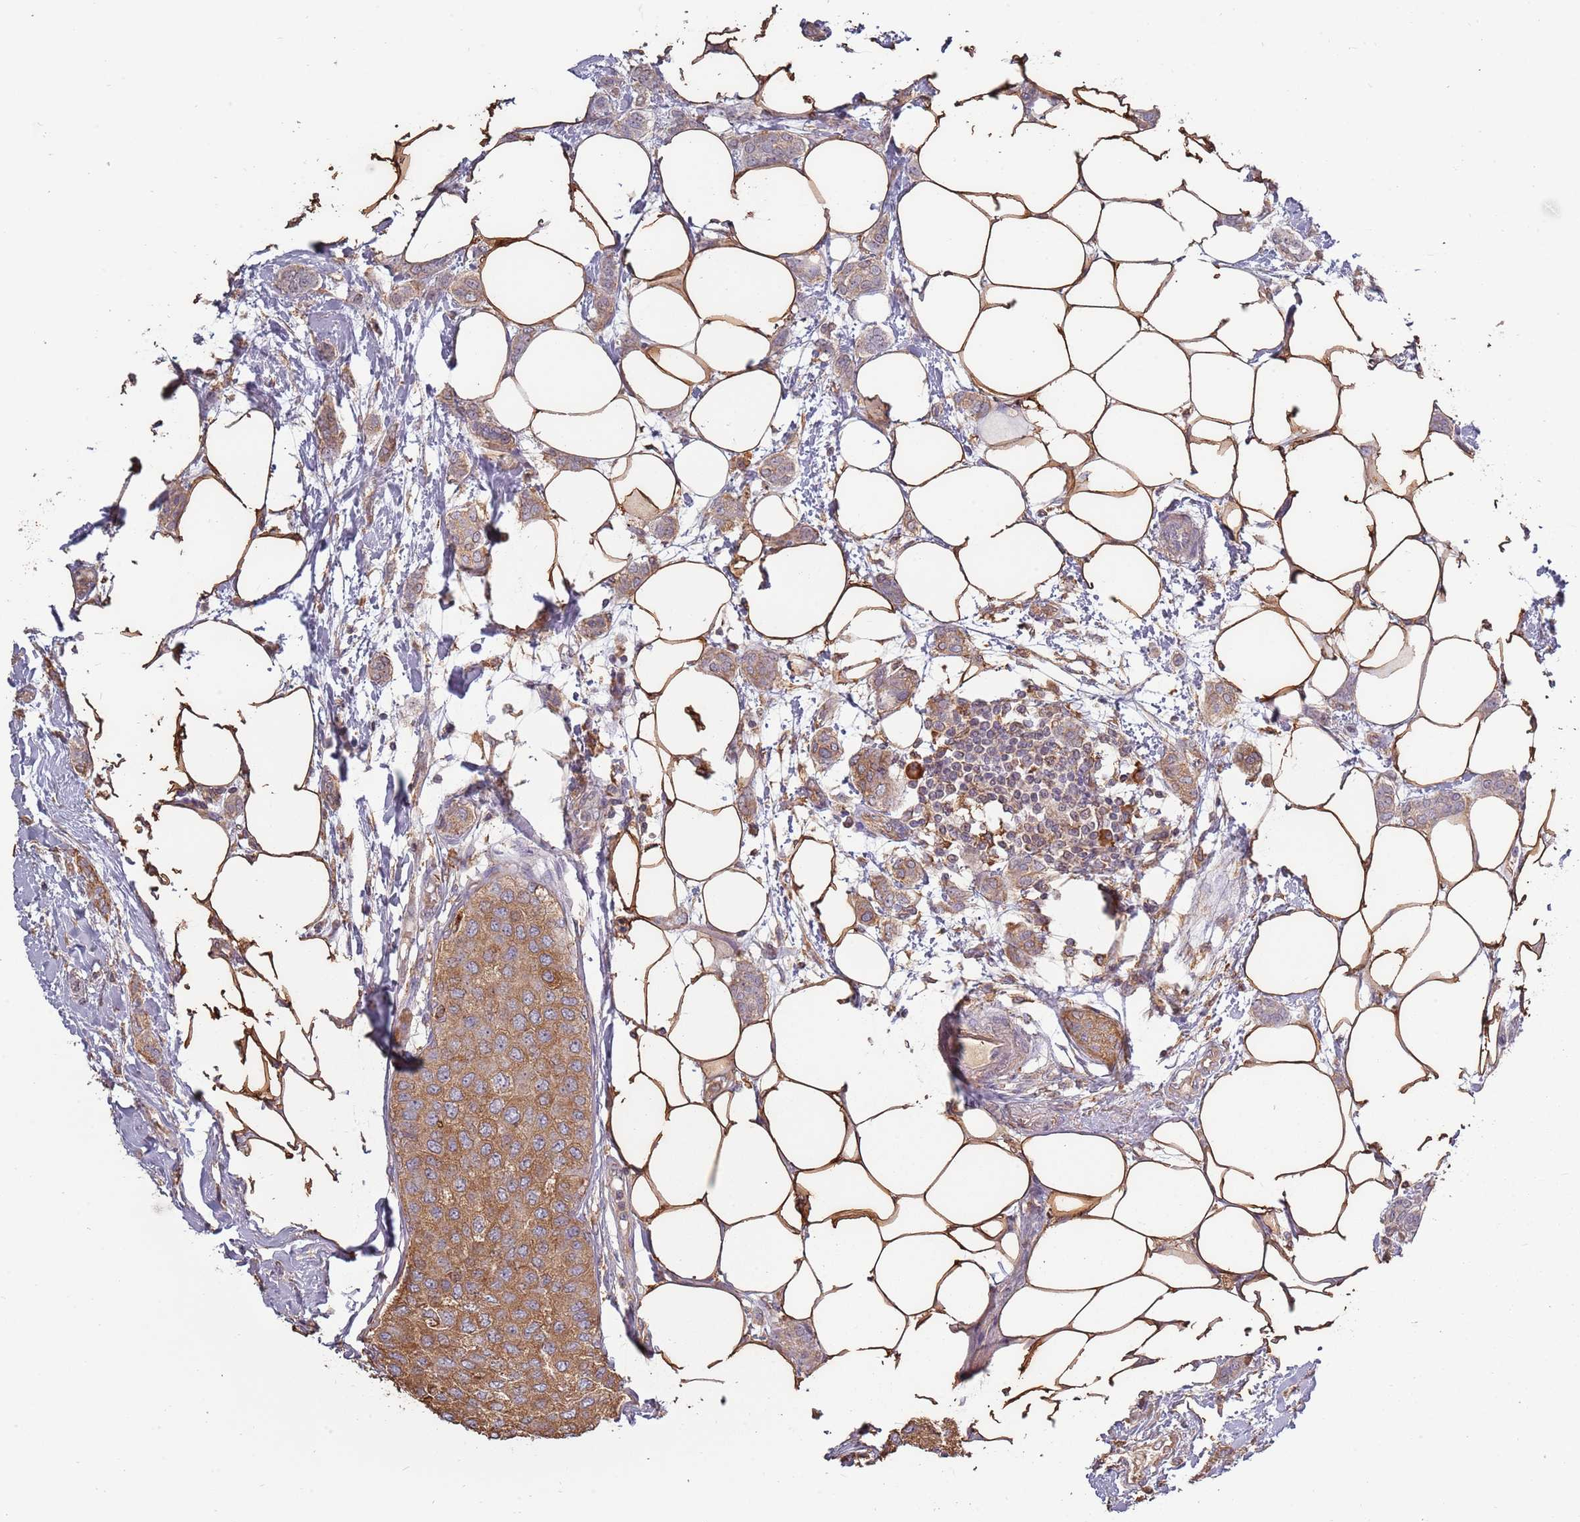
{"staining": {"intensity": "moderate", "quantity": ">75%", "location": "cytoplasmic/membranous"}, "tissue": "breast cancer", "cell_type": "Tumor cells", "image_type": "cancer", "snomed": [{"axis": "morphology", "description": "Duct carcinoma"}, {"axis": "topography", "description": "Breast"}], "caption": "DAB immunohistochemical staining of breast cancer shows moderate cytoplasmic/membranous protein positivity in about >75% of tumor cells.", "gene": "ATOSB", "patient": {"sex": "female", "age": 72}}